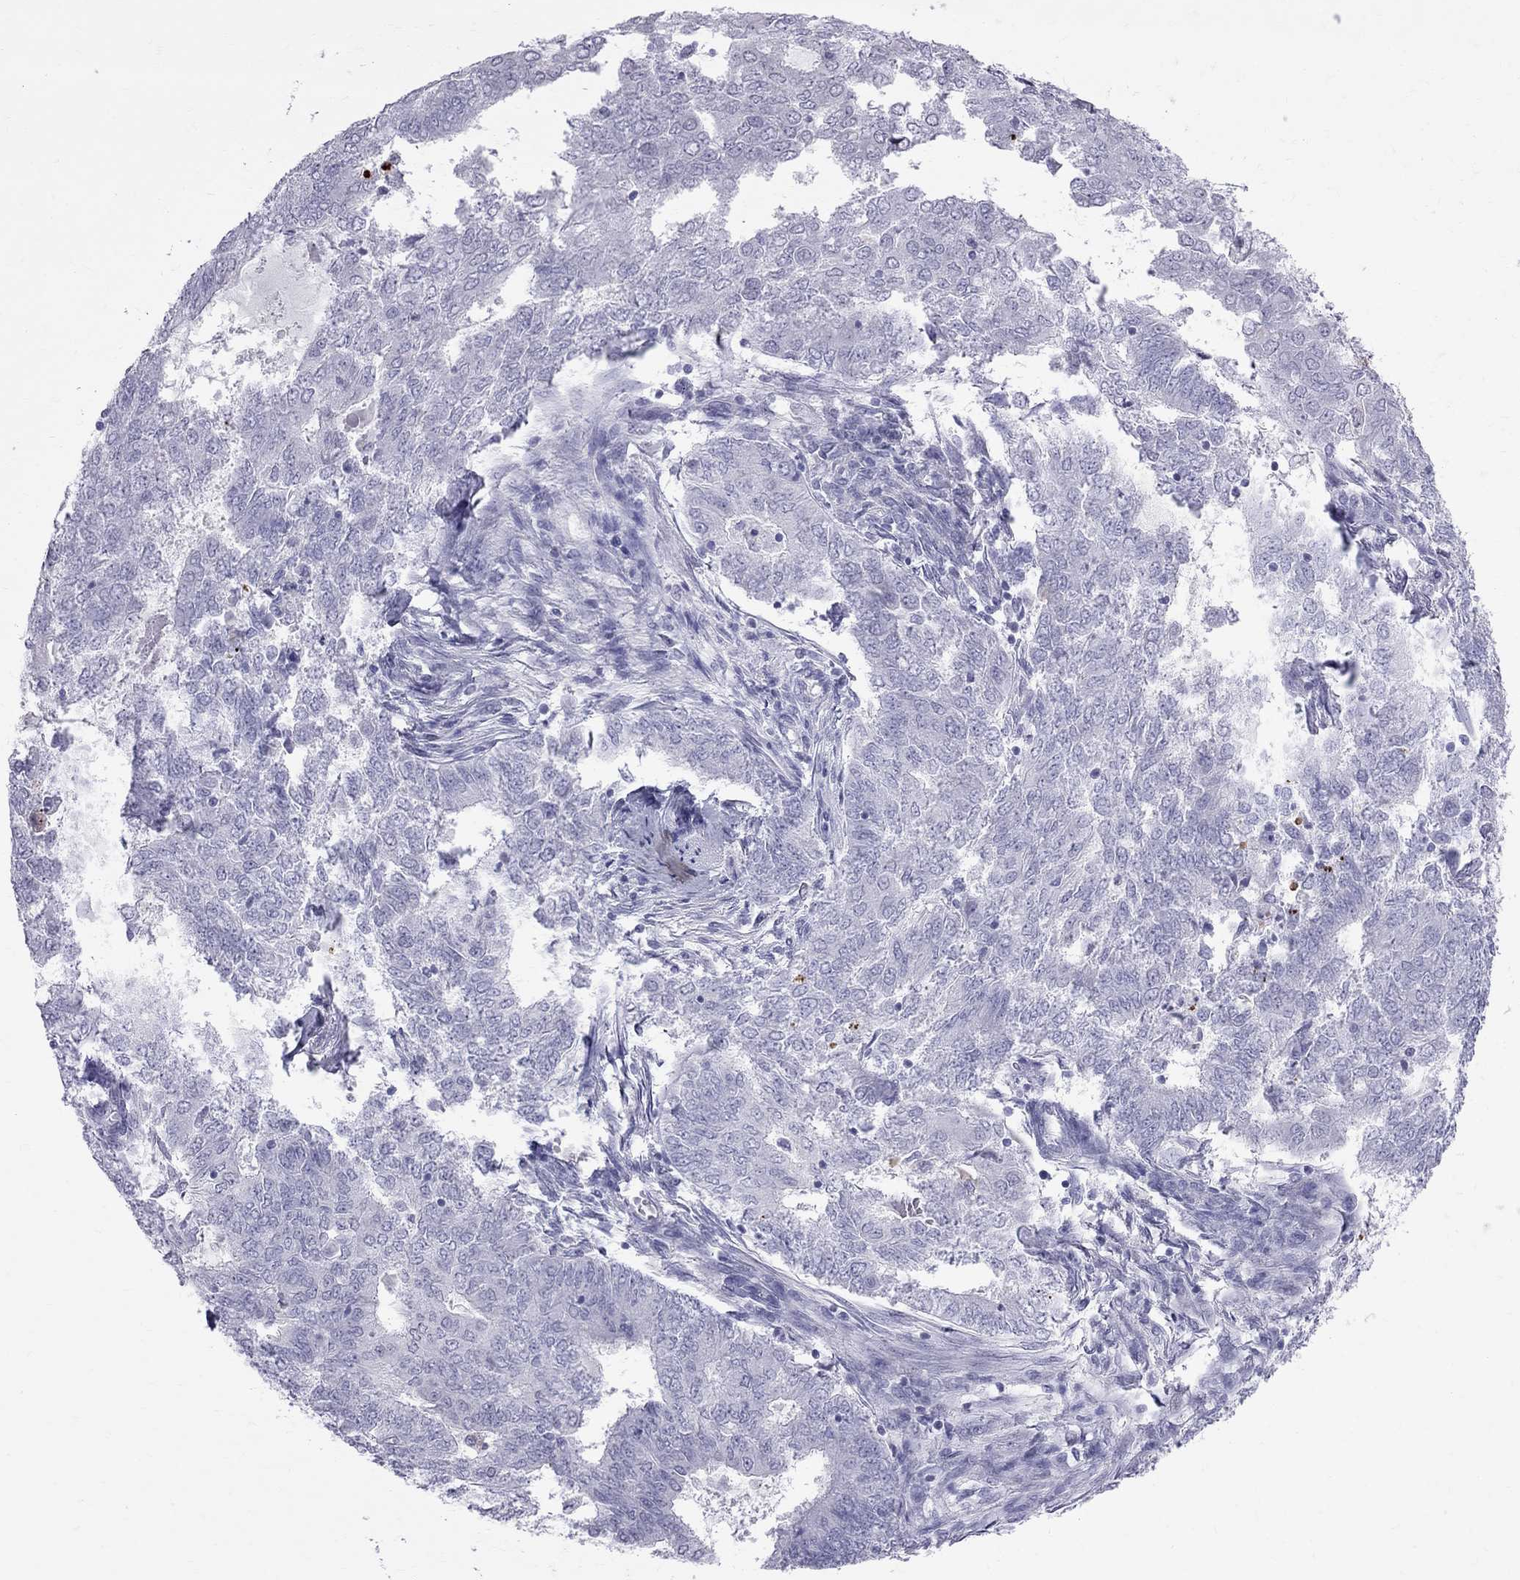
{"staining": {"intensity": "moderate", "quantity": "<25%", "location": "cytoplasmic/membranous"}, "tissue": "endometrial cancer", "cell_type": "Tumor cells", "image_type": "cancer", "snomed": [{"axis": "morphology", "description": "Adenocarcinoma, NOS"}, {"axis": "topography", "description": "Endometrium"}], "caption": "Adenocarcinoma (endometrial) was stained to show a protein in brown. There is low levels of moderate cytoplasmic/membranous expression in approximately <25% of tumor cells. (DAB IHC, brown staining for protein, blue staining for nuclei).", "gene": "MUC15", "patient": {"sex": "female", "age": 62}}